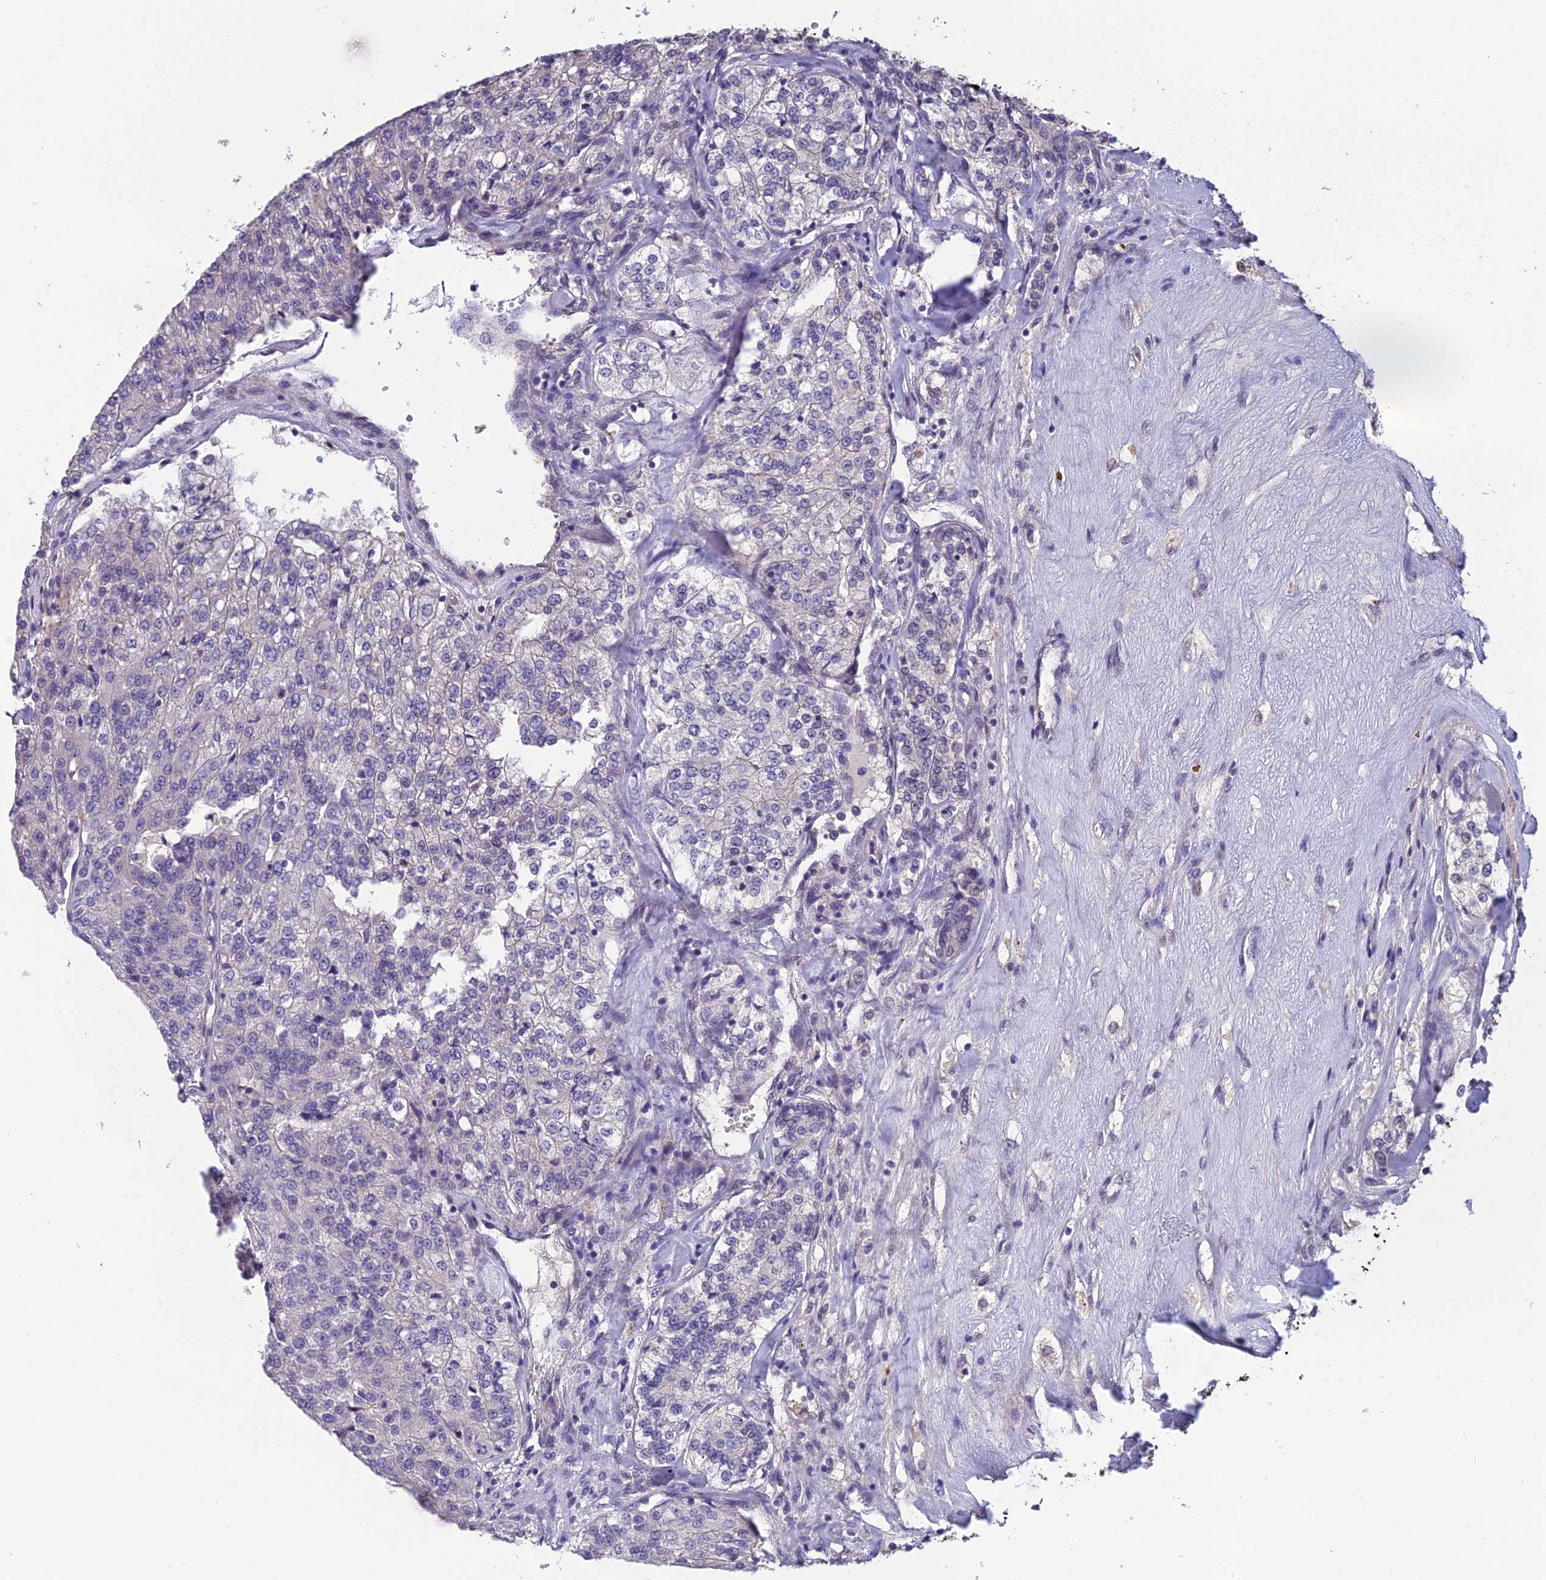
{"staining": {"intensity": "negative", "quantity": "none", "location": "none"}, "tissue": "renal cancer", "cell_type": "Tumor cells", "image_type": "cancer", "snomed": [{"axis": "morphology", "description": "Adenocarcinoma, NOS"}, {"axis": "topography", "description": "Kidney"}], "caption": "Immunohistochemical staining of human adenocarcinoma (renal) shows no significant positivity in tumor cells.", "gene": "GRWD1", "patient": {"sex": "female", "age": 63}}